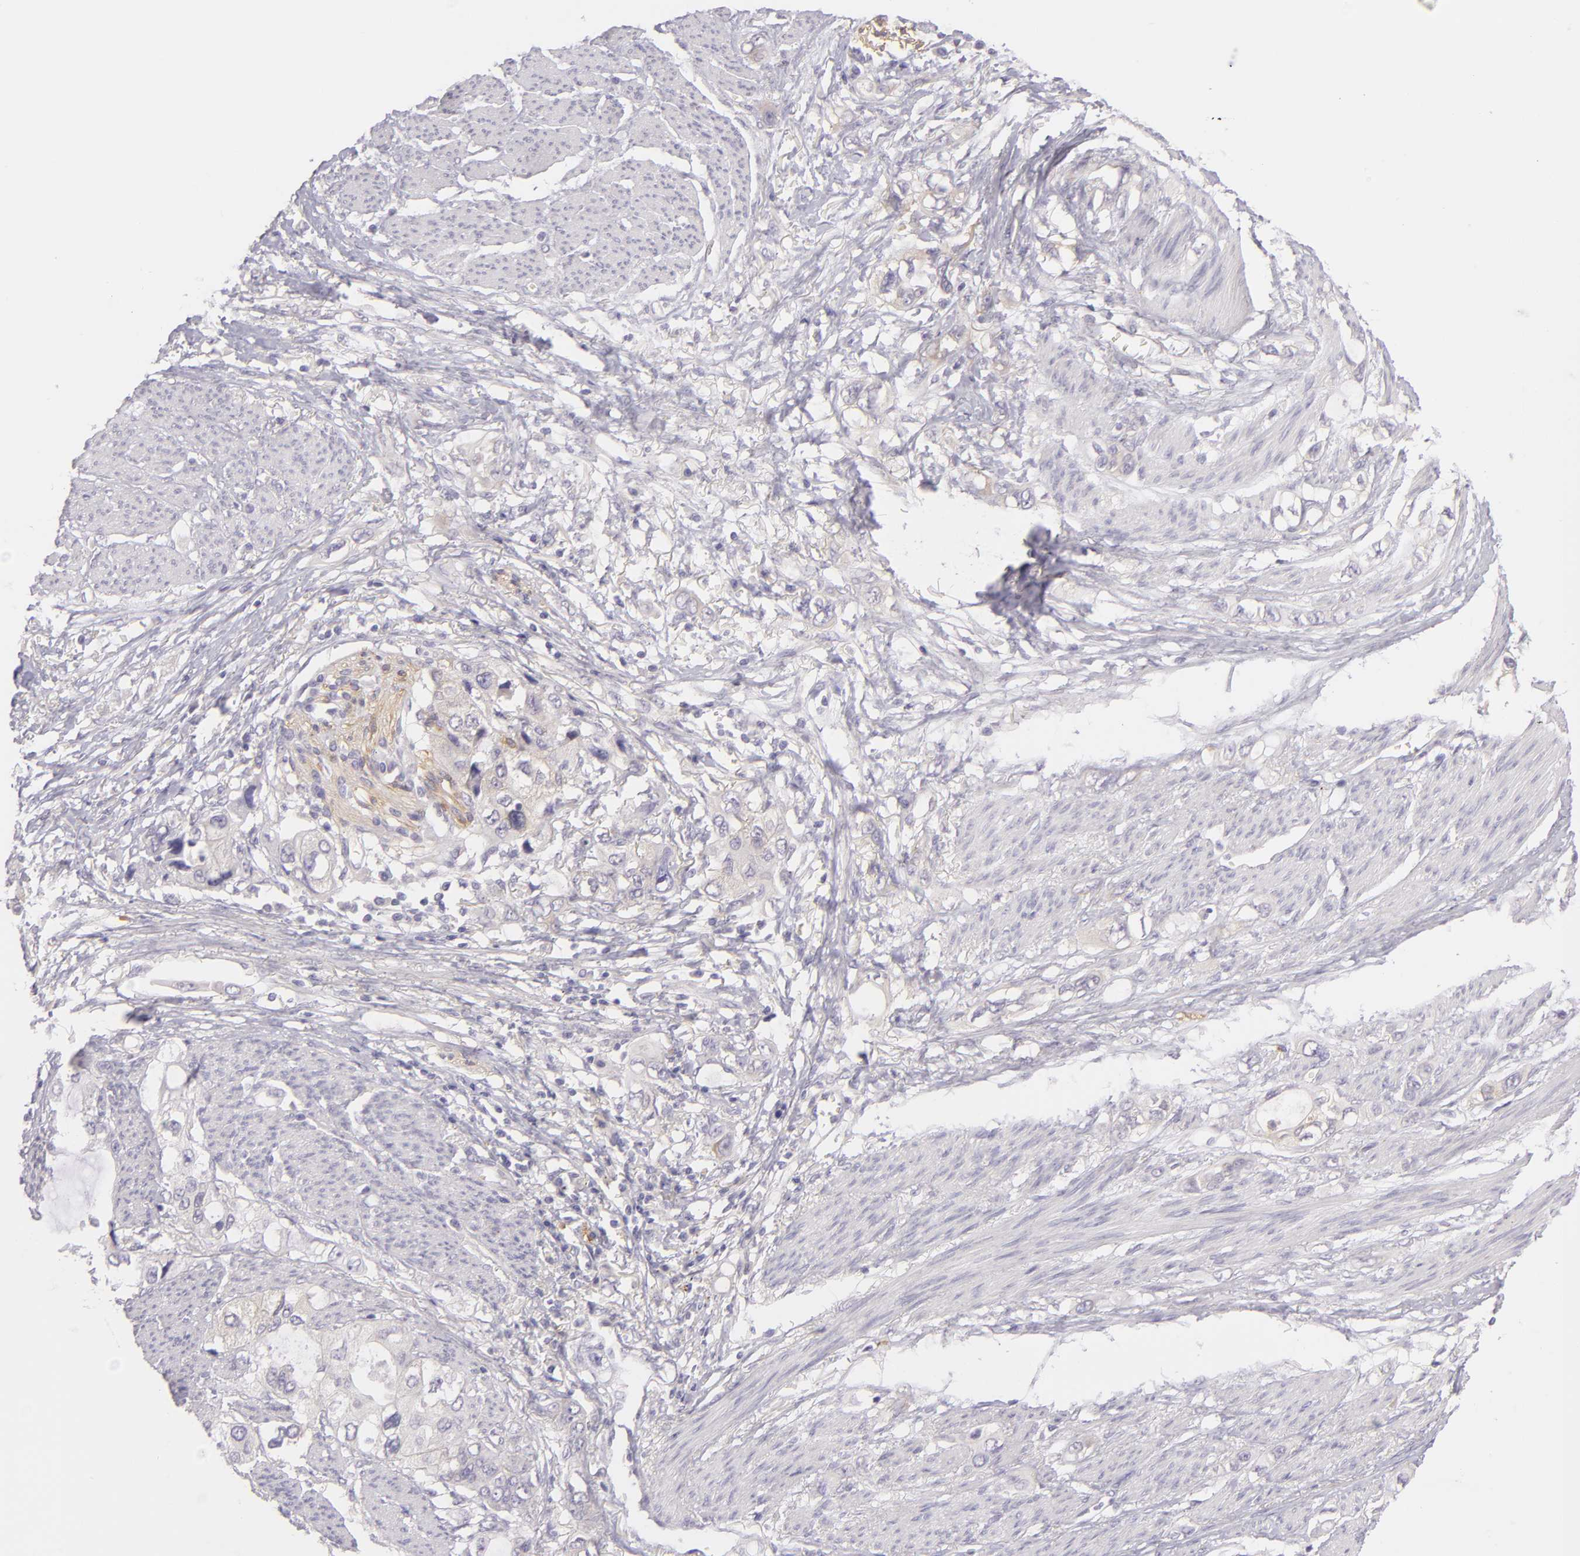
{"staining": {"intensity": "negative", "quantity": "none", "location": "none"}, "tissue": "stomach cancer", "cell_type": "Tumor cells", "image_type": "cancer", "snomed": [{"axis": "morphology", "description": "Adenocarcinoma, NOS"}, {"axis": "topography", "description": "Stomach, upper"}], "caption": "Immunohistochemistry of human stomach adenocarcinoma exhibits no expression in tumor cells.", "gene": "ZC3H7B", "patient": {"sex": "female", "age": 52}}